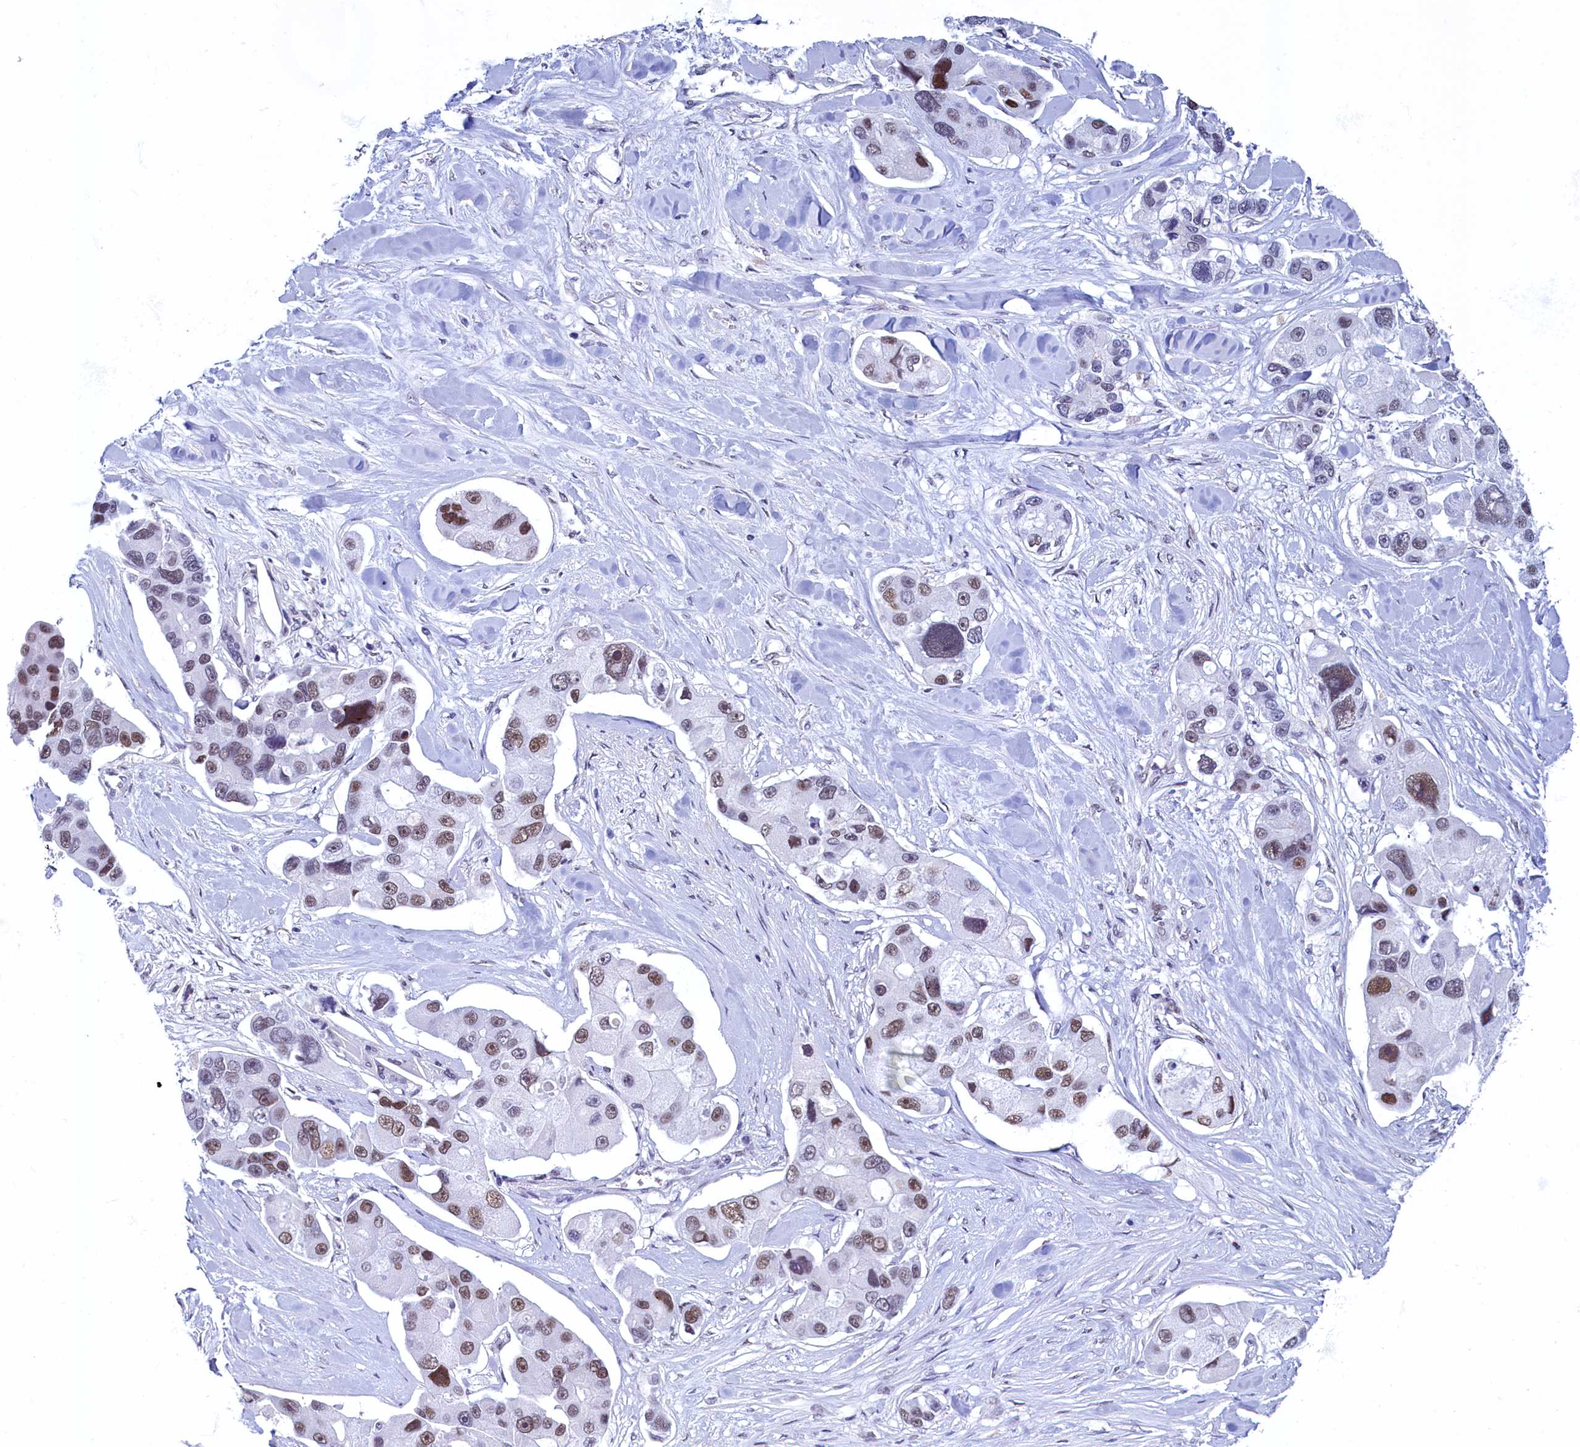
{"staining": {"intensity": "moderate", "quantity": ">75%", "location": "nuclear"}, "tissue": "lung cancer", "cell_type": "Tumor cells", "image_type": "cancer", "snomed": [{"axis": "morphology", "description": "Adenocarcinoma, NOS"}, {"axis": "topography", "description": "Lung"}], "caption": "Lung cancer stained with immunohistochemistry (IHC) shows moderate nuclear positivity in approximately >75% of tumor cells.", "gene": "SUGP2", "patient": {"sex": "female", "age": 54}}